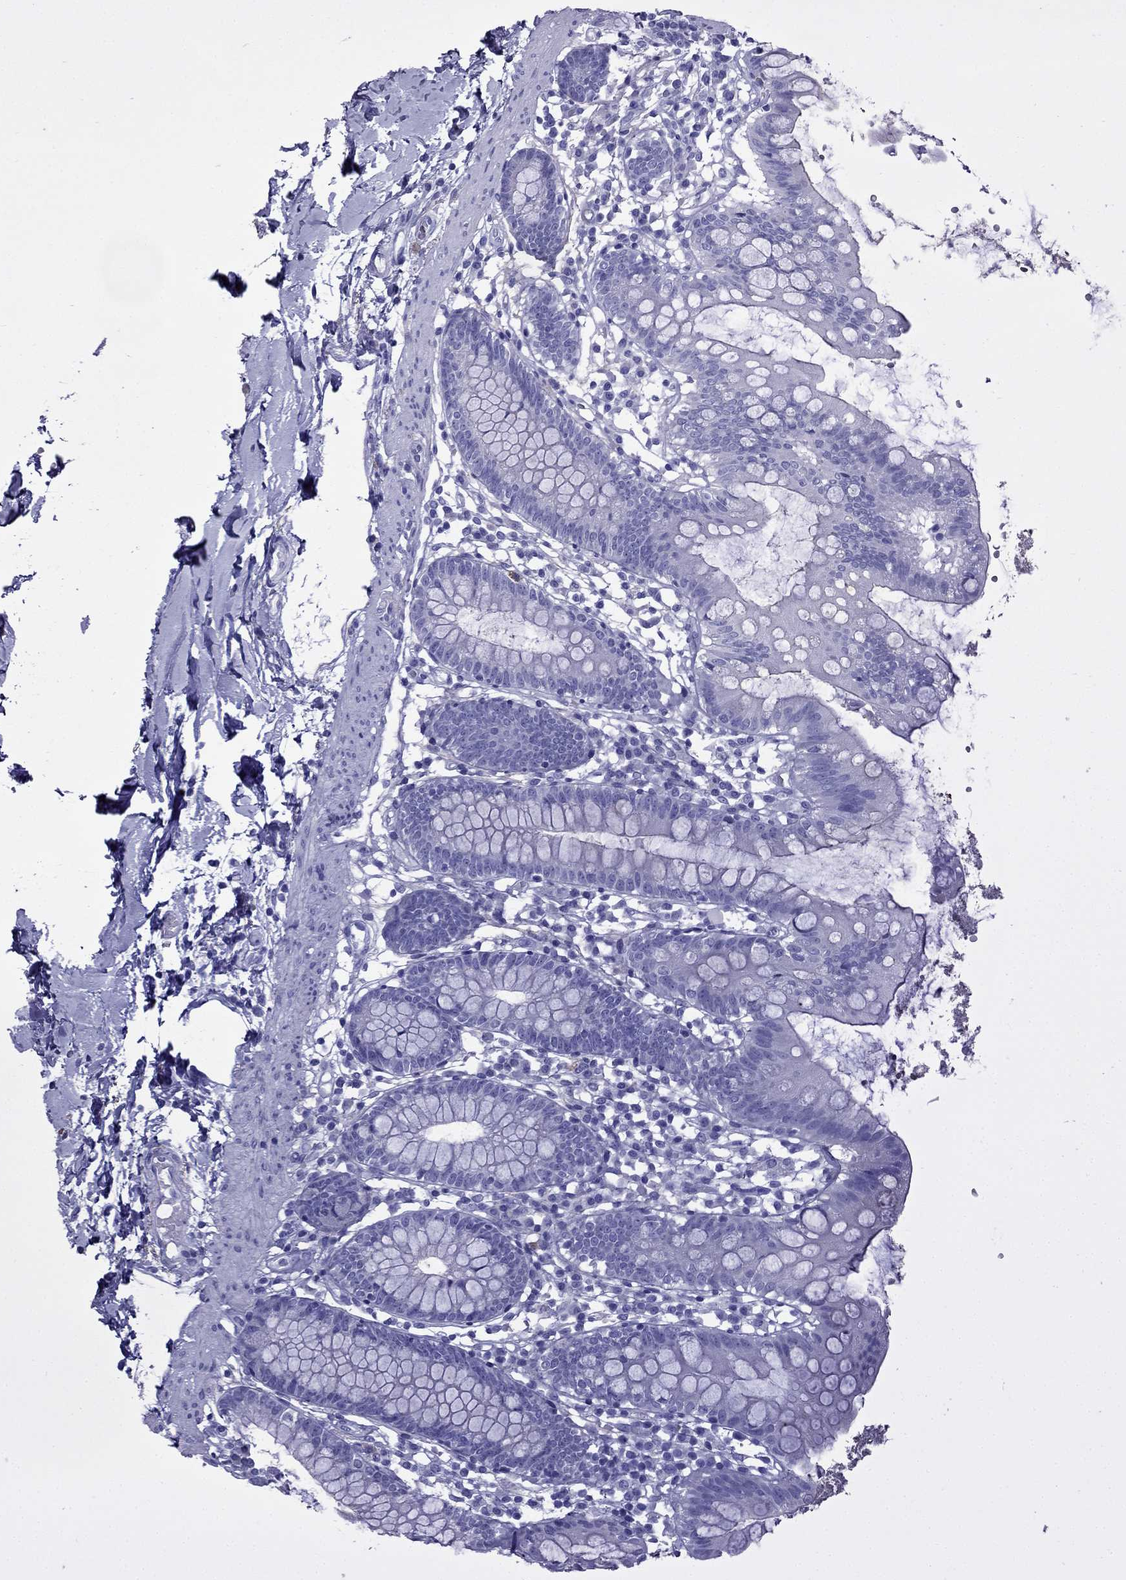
{"staining": {"intensity": "negative", "quantity": "none", "location": "none"}, "tissue": "small intestine", "cell_type": "Glandular cells", "image_type": "normal", "snomed": [{"axis": "morphology", "description": "Normal tissue, NOS"}, {"axis": "topography", "description": "Small intestine"}], "caption": "An immunohistochemistry image of unremarkable small intestine is shown. There is no staining in glandular cells of small intestine.", "gene": "ARR3", "patient": {"sex": "female", "age": 90}}